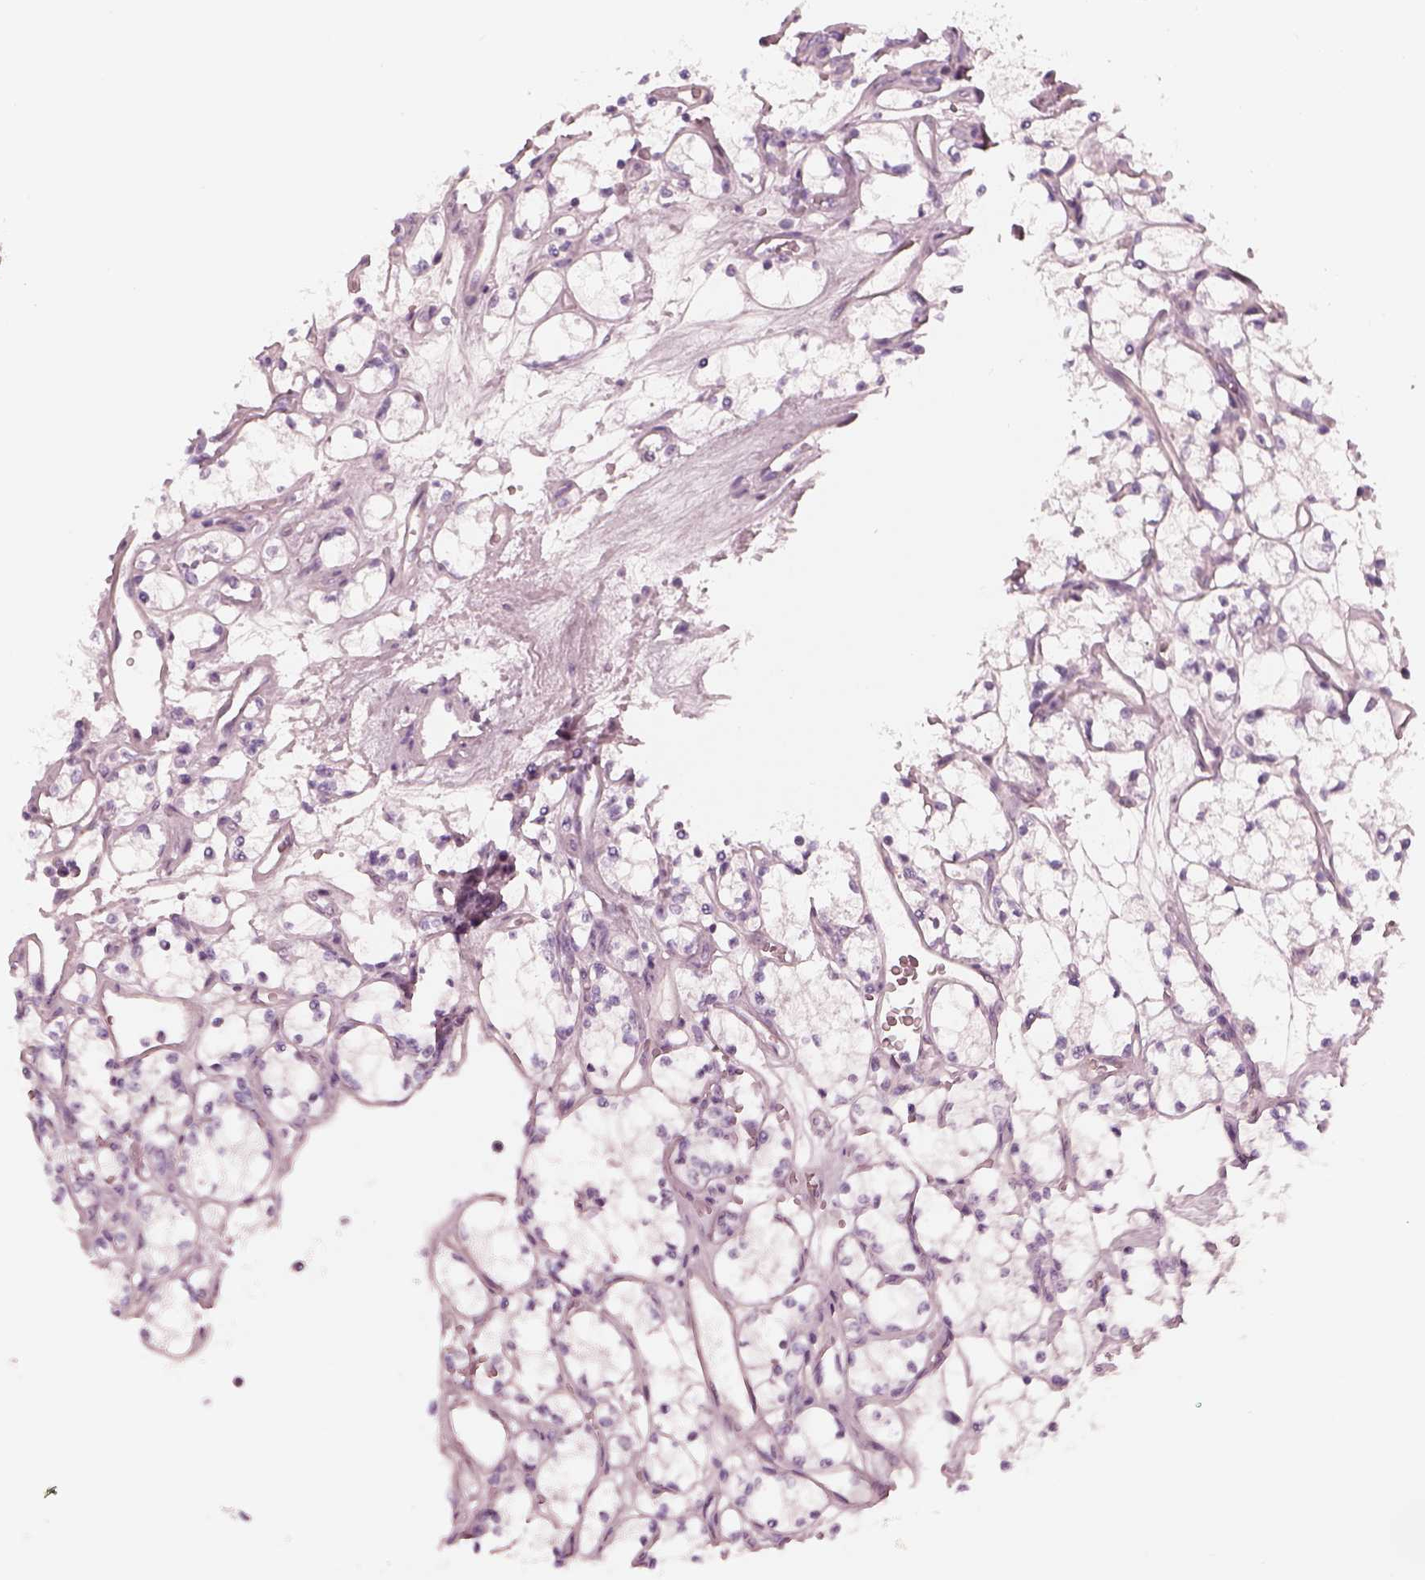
{"staining": {"intensity": "negative", "quantity": "none", "location": "none"}, "tissue": "renal cancer", "cell_type": "Tumor cells", "image_type": "cancer", "snomed": [{"axis": "morphology", "description": "Adenocarcinoma, NOS"}, {"axis": "topography", "description": "Kidney"}], "caption": "Renal cancer (adenocarcinoma) was stained to show a protein in brown. There is no significant staining in tumor cells.", "gene": "CADM2", "patient": {"sex": "female", "age": 69}}